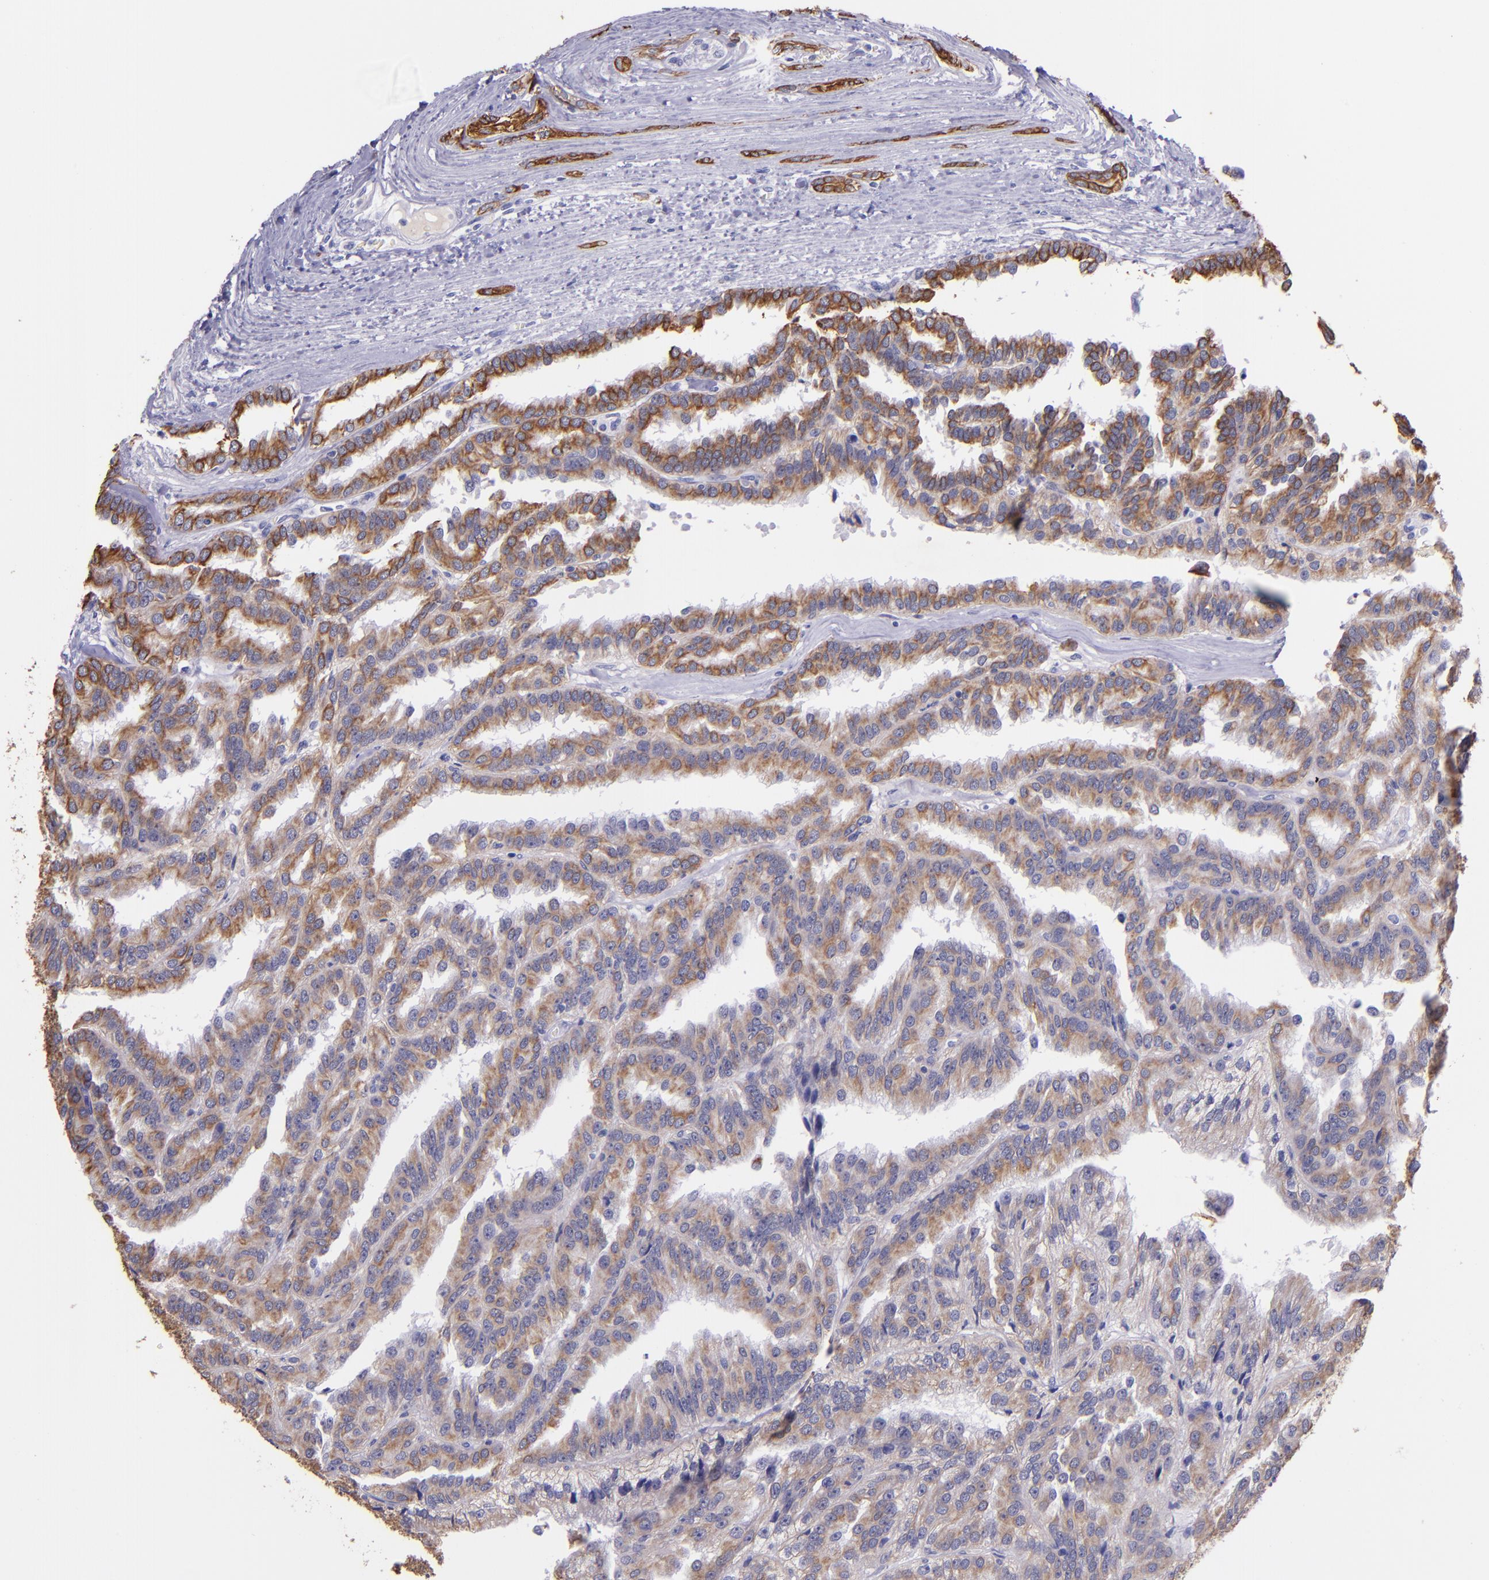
{"staining": {"intensity": "moderate", "quantity": "25%-75%", "location": "cytoplasmic/membranous"}, "tissue": "renal cancer", "cell_type": "Tumor cells", "image_type": "cancer", "snomed": [{"axis": "morphology", "description": "Adenocarcinoma, NOS"}, {"axis": "topography", "description": "Kidney"}], "caption": "Immunohistochemistry (IHC) micrograph of human renal cancer (adenocarcinoma) stained for a protein (brown), which exhibits medium levels of moderate cytoplasmic/membranous staining in approximately 25%-75% of tumor cells.", "gene": "KRT4", "patient": {"sex": "male", "age": 46}}